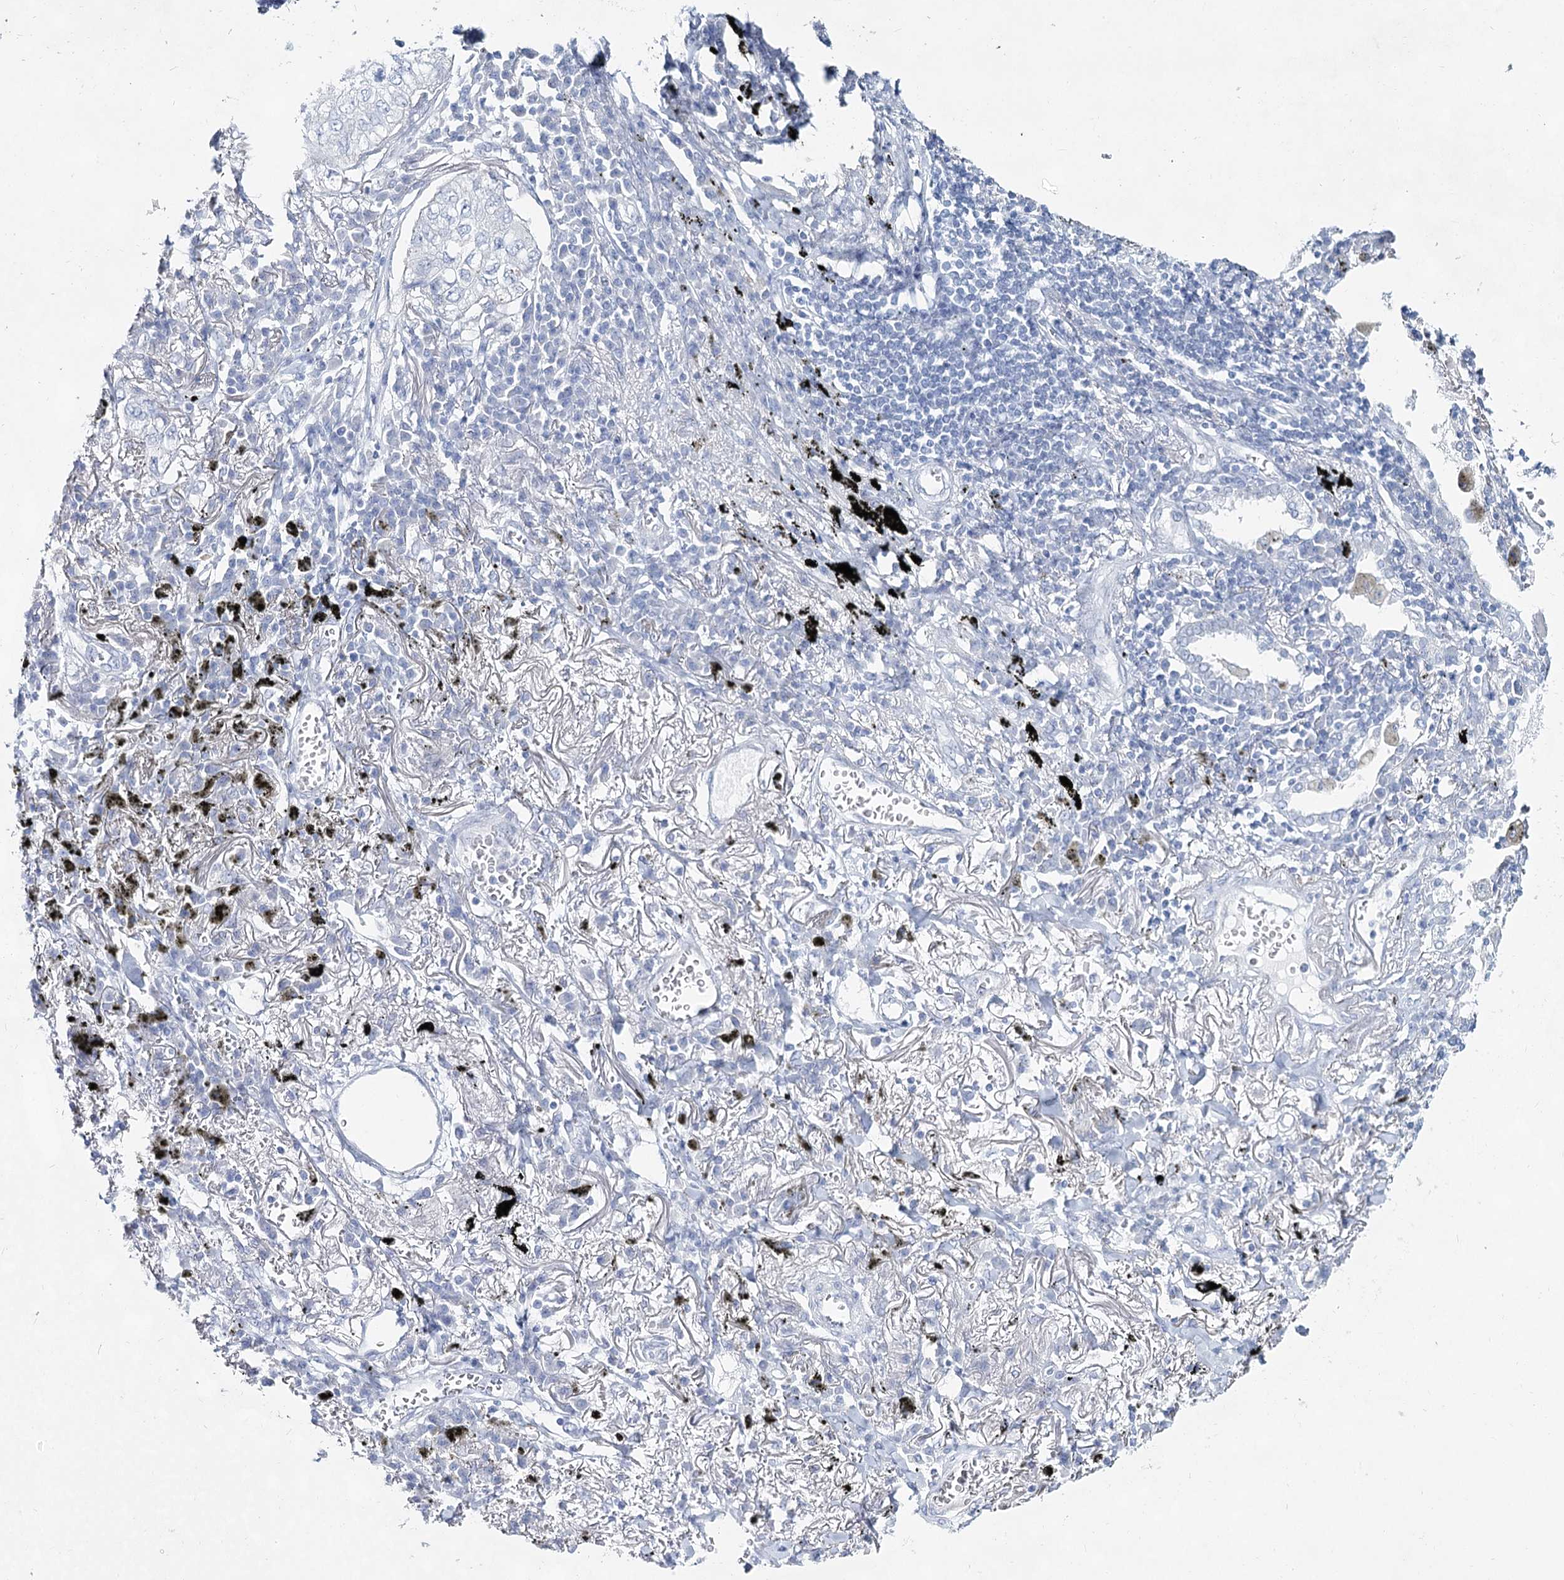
{"staining": {"intensity": "negative", "quantity": "none", "location": "none"}, "tissue": "lung cancer", "cell_type": "Tumor cells", "image_type": "cancer", "snomed": [{"axis": "morphology", "description": "Adenocarcinoma, NOS"}, {"axis": "topography", "description": "Lung"}], "caption": "IHC of human lung adenocarcinoma reveals no positivity in tumor cells.", "gene": "SLC17A2", "patient": {"sex": "male", "age": 65}}